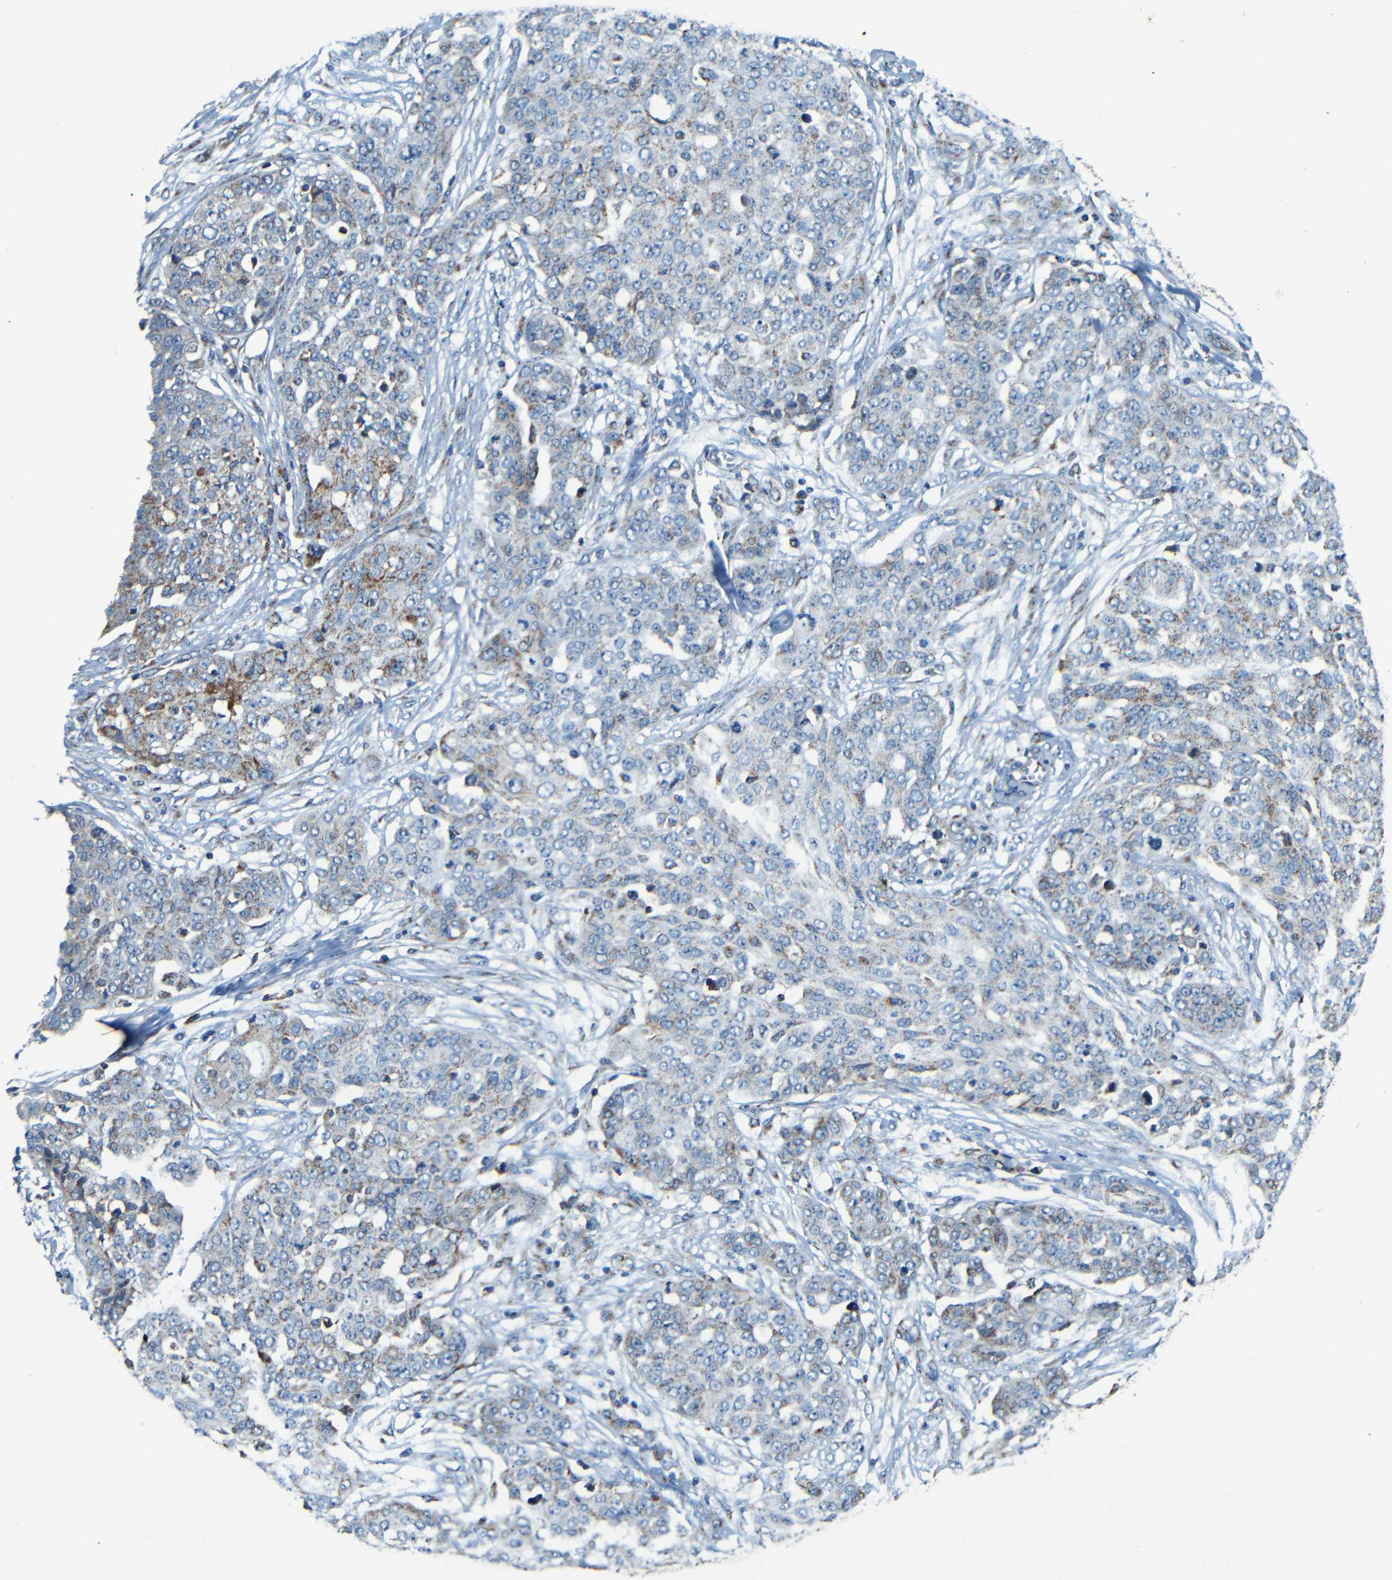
{"staining": {"intensity": "moderate", "quantity": "<25%", "location": "cytoplasmic/membranous"}, "tissue": "ovarian cancer", "cell_type": "Tumor cells", "image_type": "cancer", "snomed": [{"axis": "morphology", "description": "Cystadenocarcinoma, serous, NOS"}, {"axis": "topography", "description": "Soft tissue"}, {"axis": "topography", "description": "Ovary"}], "caption": "IHC (DAB) staining of human serous cystadenocarcinoma (ovarian) demonstrates moderate cytoplasmic/membranous protein positivity in approximately <25% of tumor cells.", "gene": "WSCD2", "patient": {"sex": "female", "age": 57}}